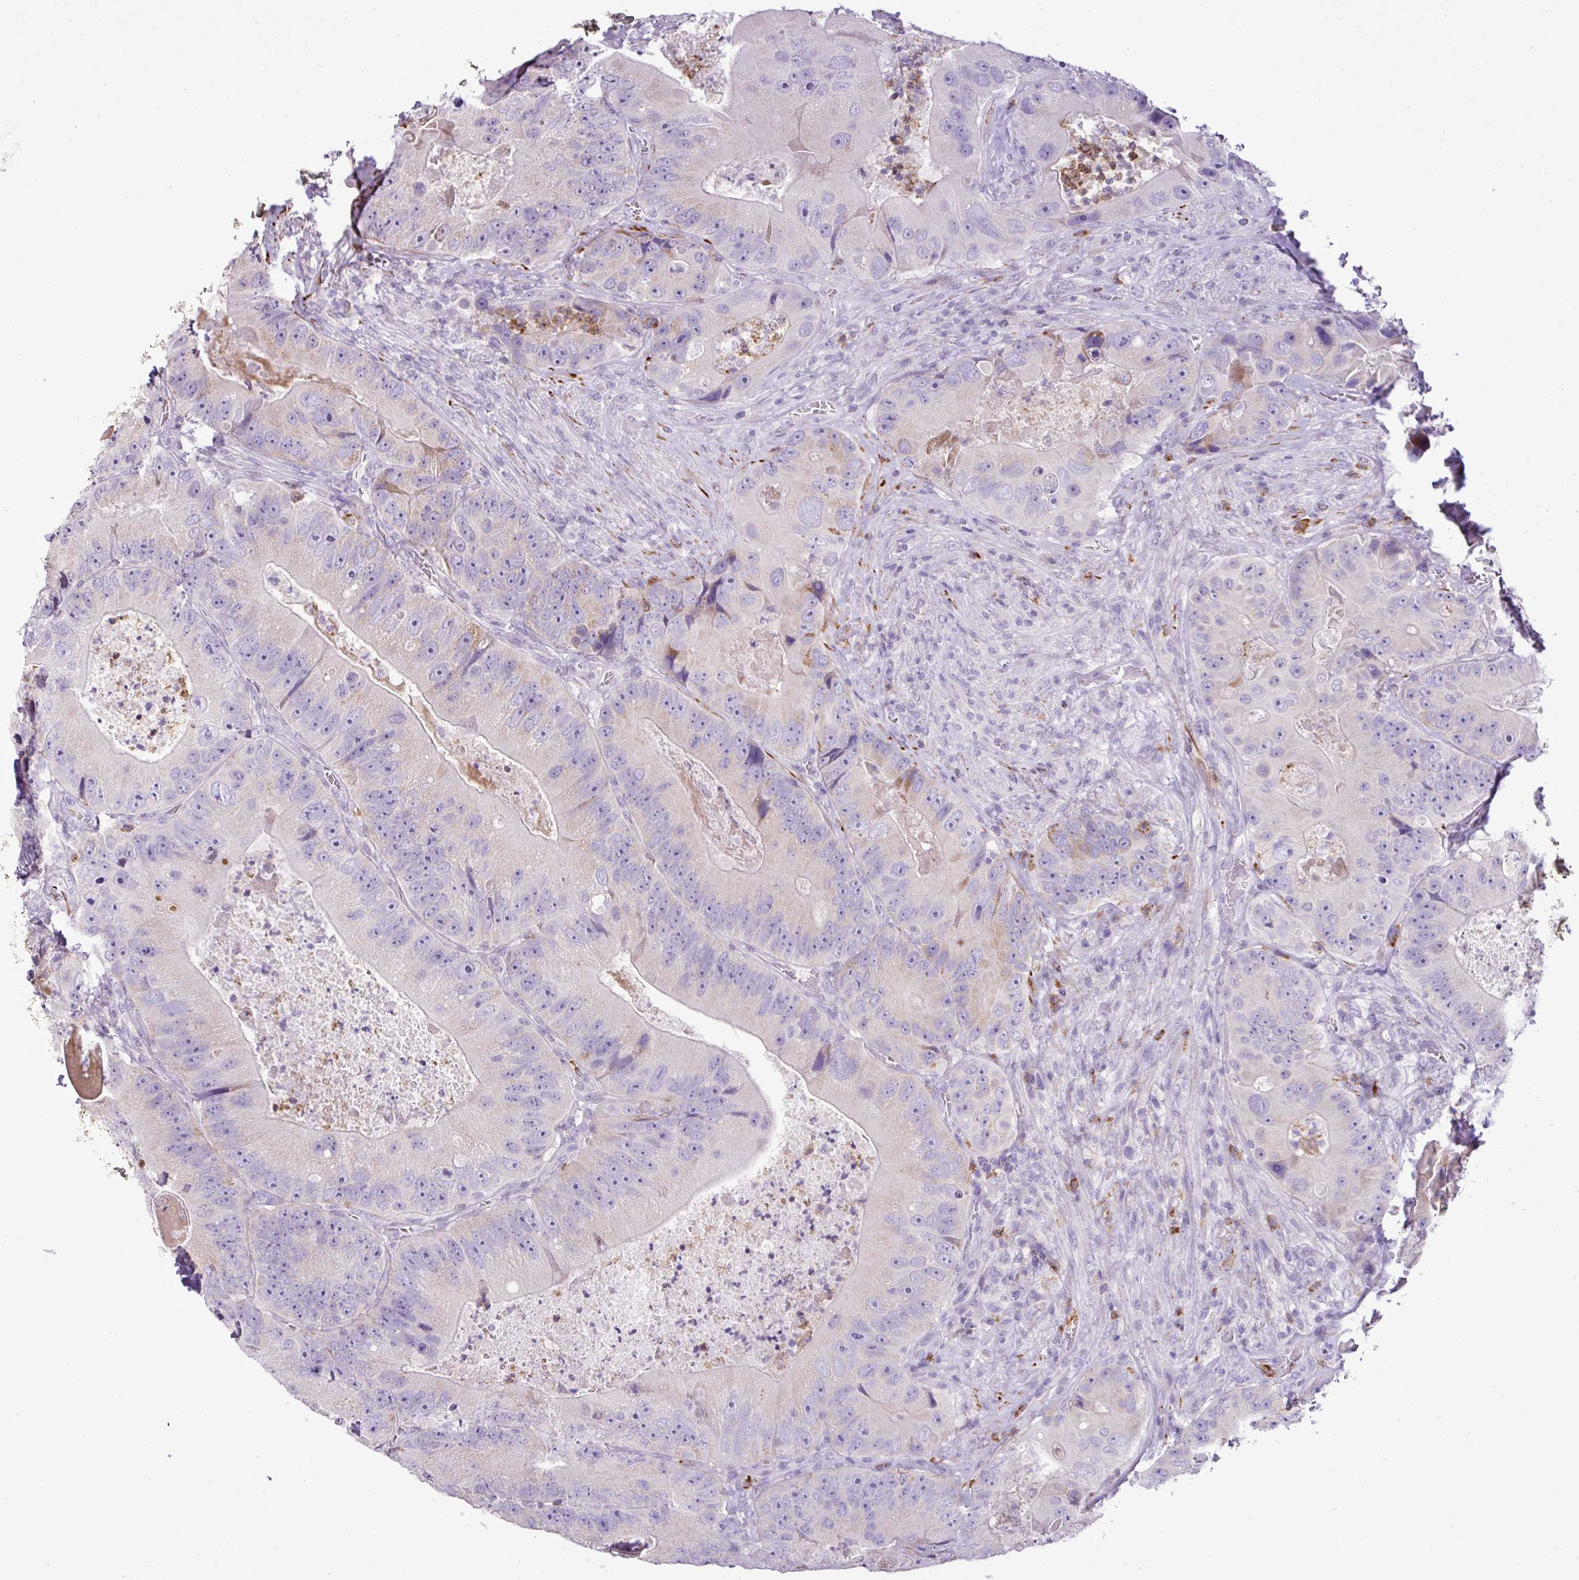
{"staining": {"intensity": "negative", "quantity": "none", "location": "none"}, "tissue": "colorectal cancer", "cell_type": "Tumor cells", "image_type": "cancer", "snomed": [{"axis": "morphology", "description": "Adenocarcinoma, NOS"}, {"axis": "topography", "description": "Colon"}], "caption": "This is a image of IHC staining of adenocarcinoma (colorectal), which shows no expression in tumor cells.", "gene": "ZSCAN5A", "patient": {"sex": "female", "age": 86}}